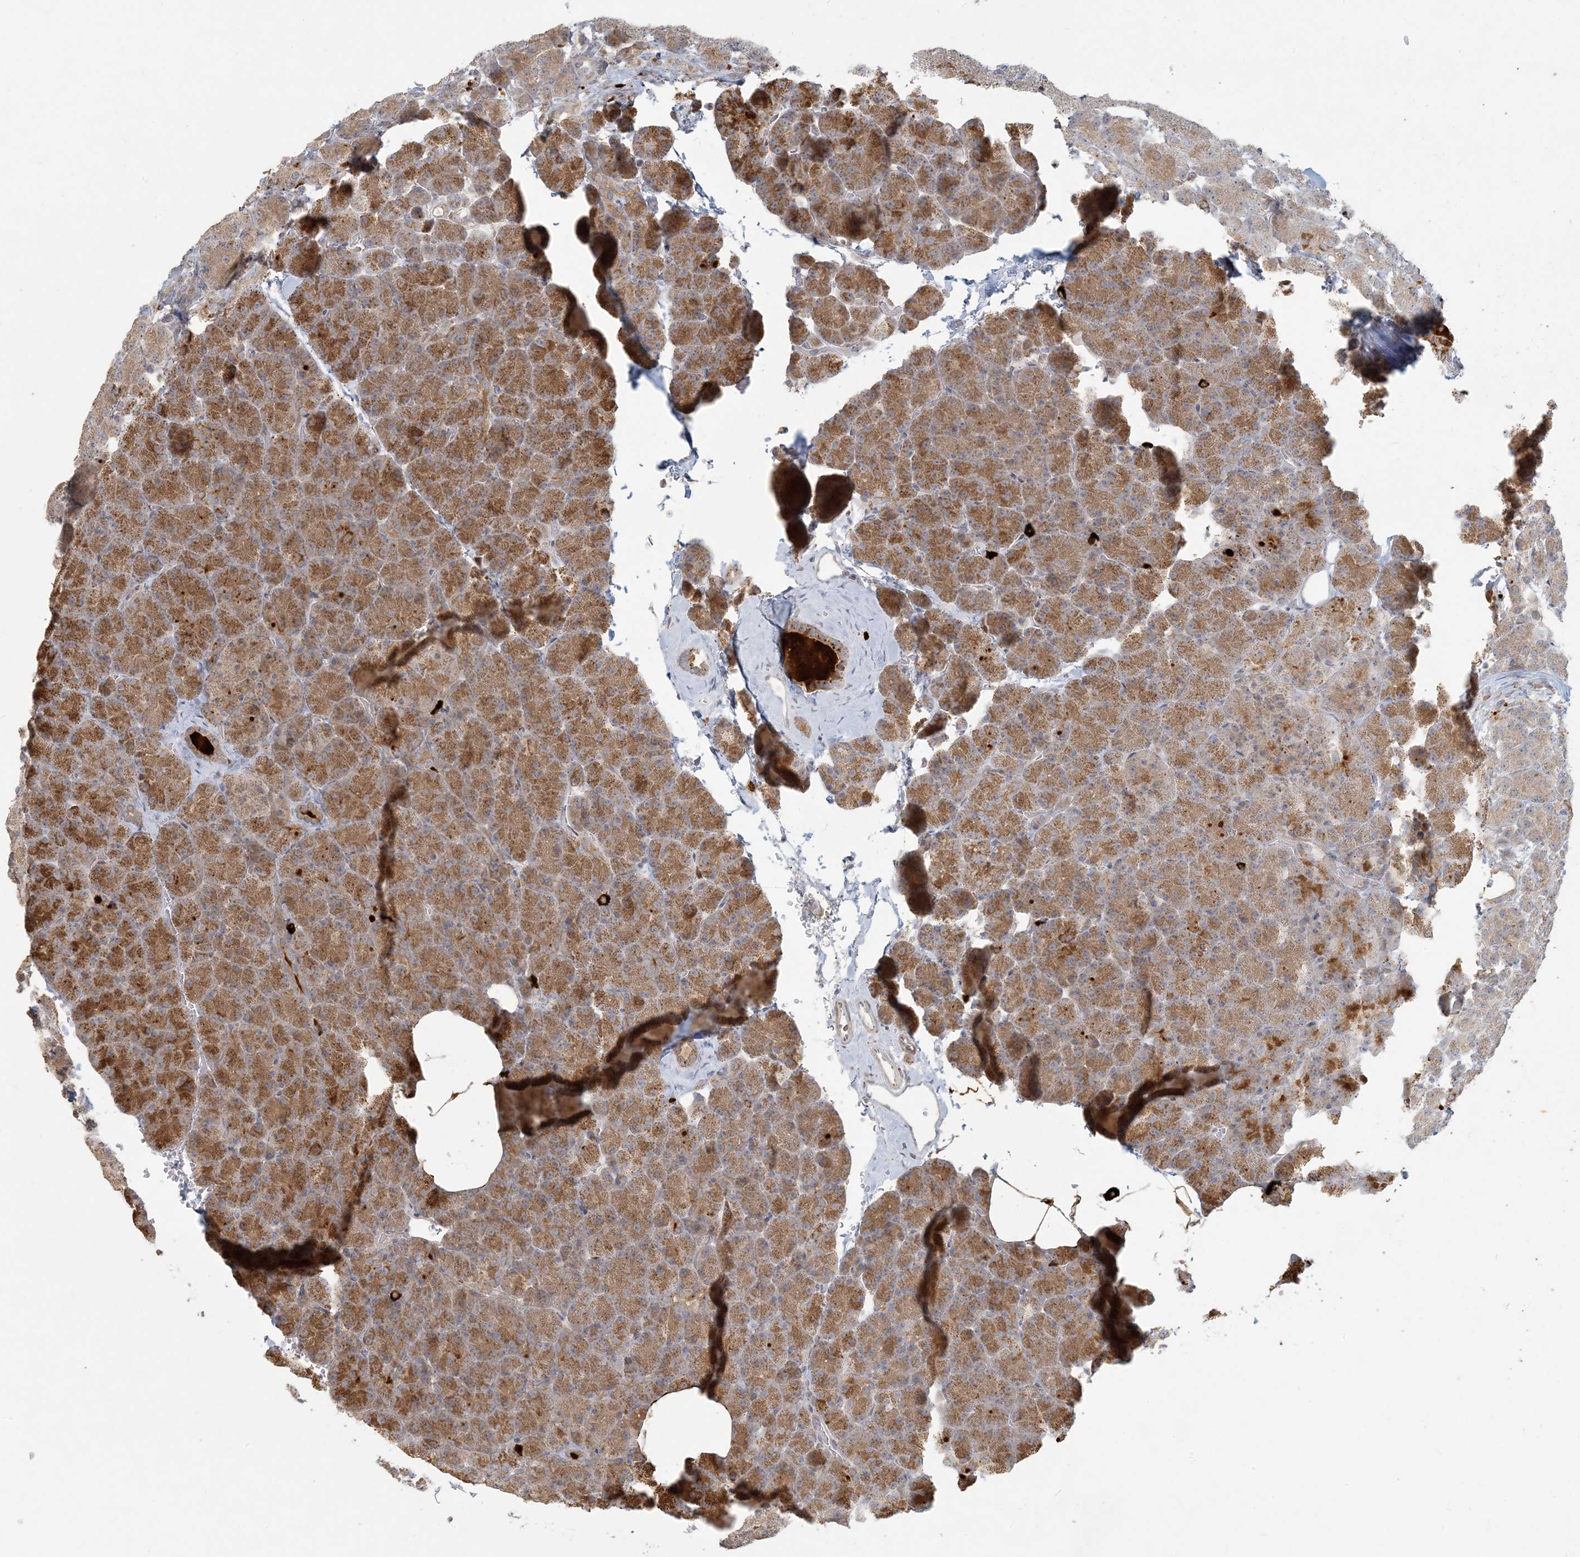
{"staining": {"intensity": "moderate", "quantity": ">75%", "location": "cytoplasmic/membranous"}, "tissue": "pancreas", "cell_type": "Exocrine glandular cells", "image_type": "normal", "snomed": [{"axis": "morphology", "description": "Normal tissue, NOS"}, {"axis": "morphology", "description": "Carcinoid, malignant, NOS"}, {"axis": "topography", "description": "Pancreas"}], "caption": "Benign pancreas was stained to show a protein in brown. There is medium levels of moderate cytoplasmic/membranous expression in about >75% of exocrine glandular cells.", "gene": "MCAT", "patient": {"sex": "female", "age": 35}}